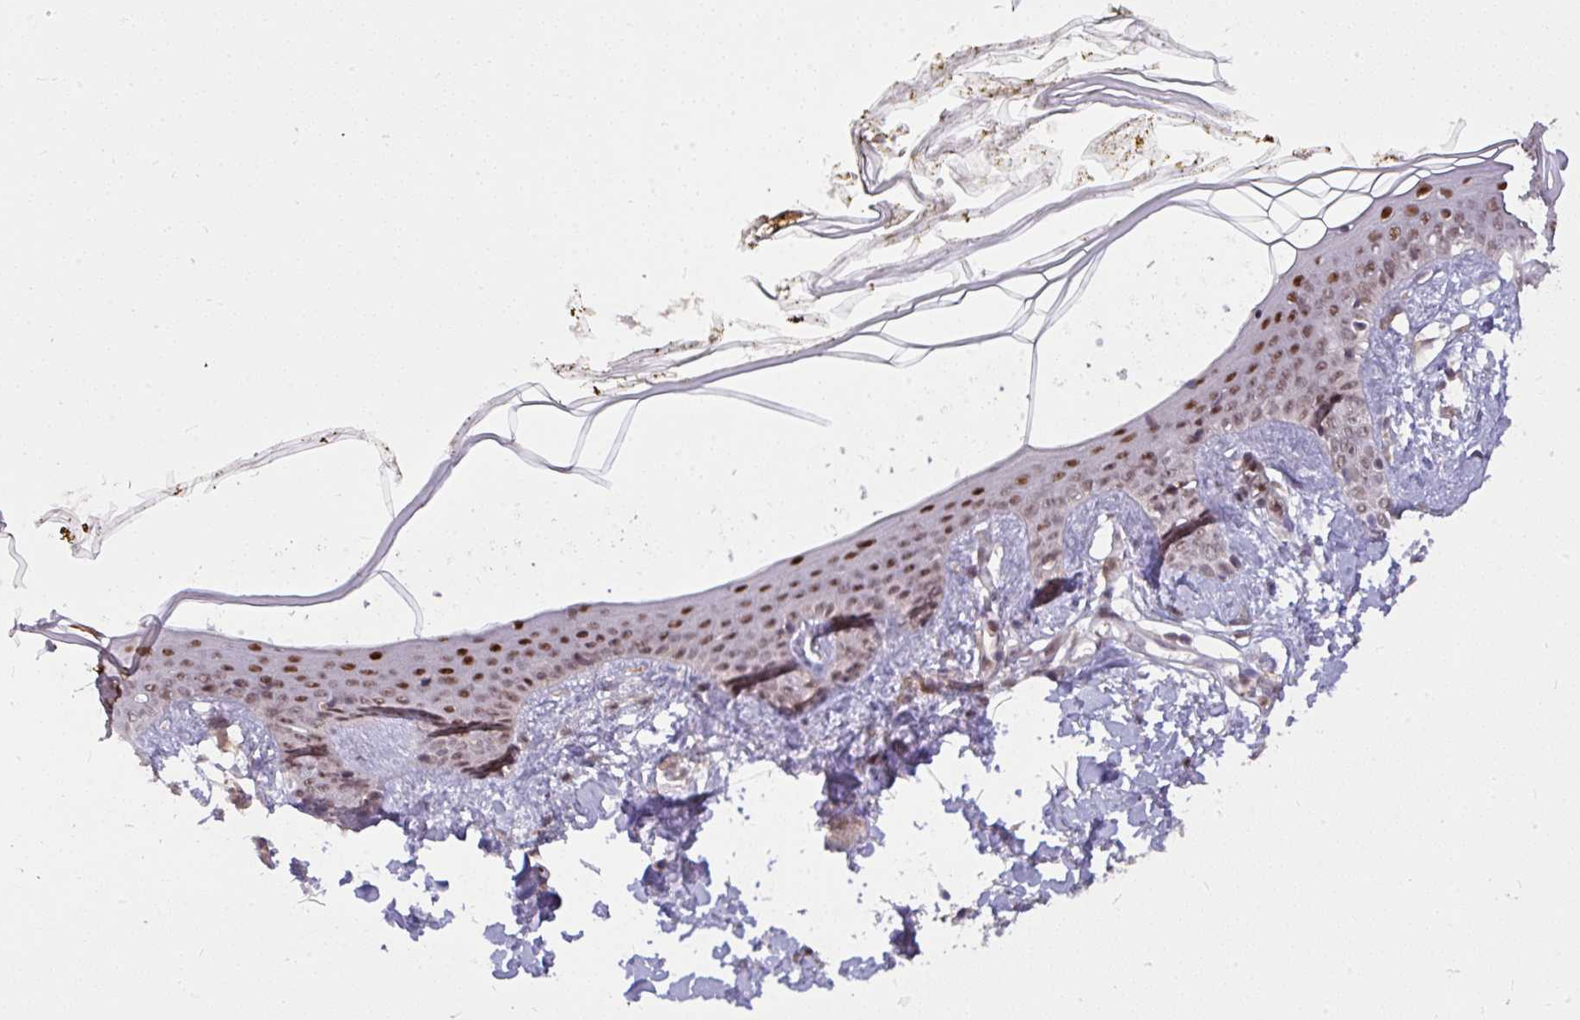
{"staining": {"intensity": "strong", "quantity": ">75%", "location": "nuclear"}, "tissue": "skin", "cell_type": "Fibroblasts", "image_type": "normal", "snomed": [{"axis": "morphology", "description": "Normal tissue, NOS"}, {"axis": "topography", "description": "Skin"}], "caption": "Strong nuclear protein positivity is present in about >75% of fibroblasts in skin. The staining was performed using DAB, with brown indicating positive protein expression. Nuclei are stained blue with hematoxylin.", "gene": "KLF2", "patient": {"sex": "female", "age": 34}}